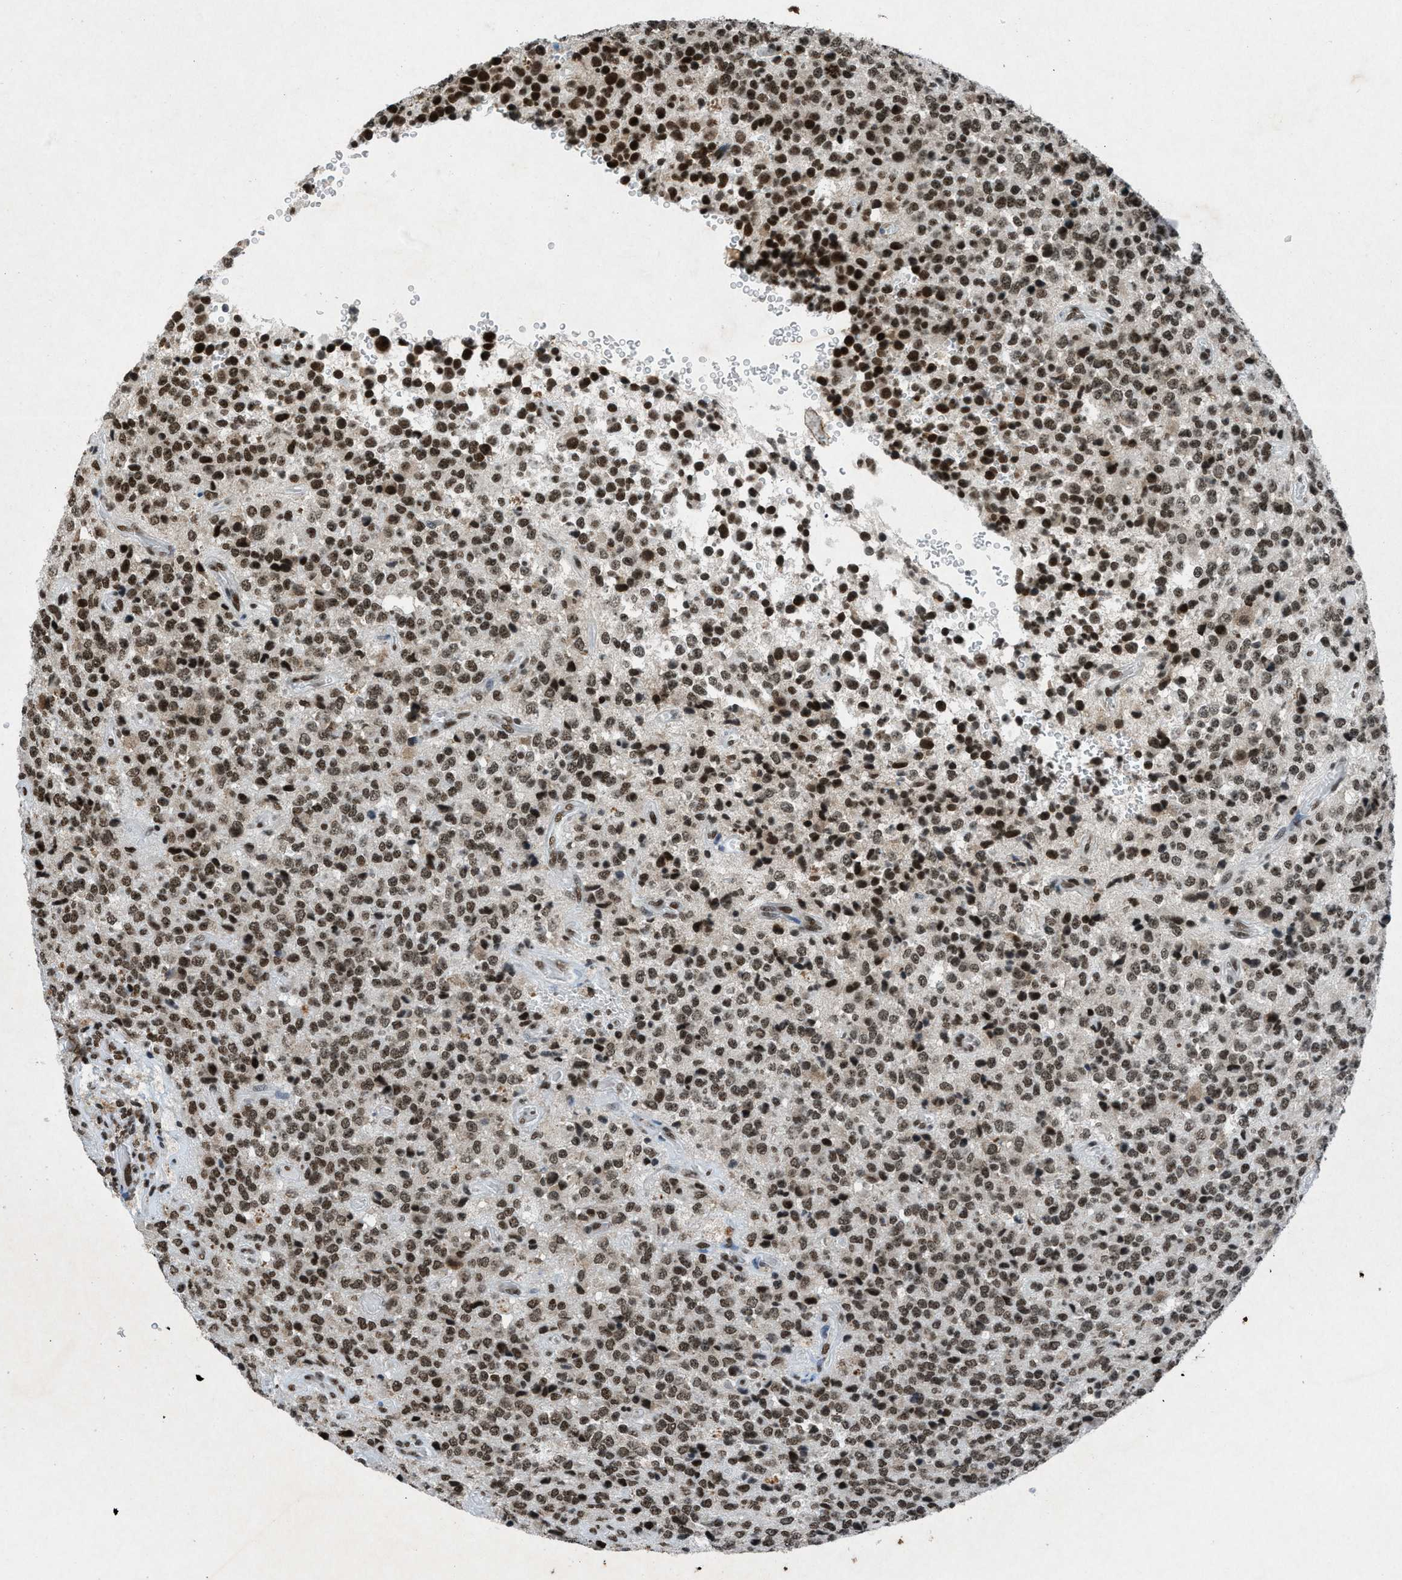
{"staining": {"intensity": "moderate", "quantity": ">75%", "location": "nuclear"}, "tissue": "glioma", "cell_type": "Tumor cells", "image_type": "cancer", "snomed": [{"axis": "morphology", "description": "Glioma, malignant, High grade"}, {"axis": "topography", "description": "pancreas cauda"}], "caption": "The immunohistochemical stain highlights moderate nuclear positivity in tumor cells of malignant glioma (high-grade) tissue.", "gene": "NXF1", "patient": {"sex": "male", "age": 60}}